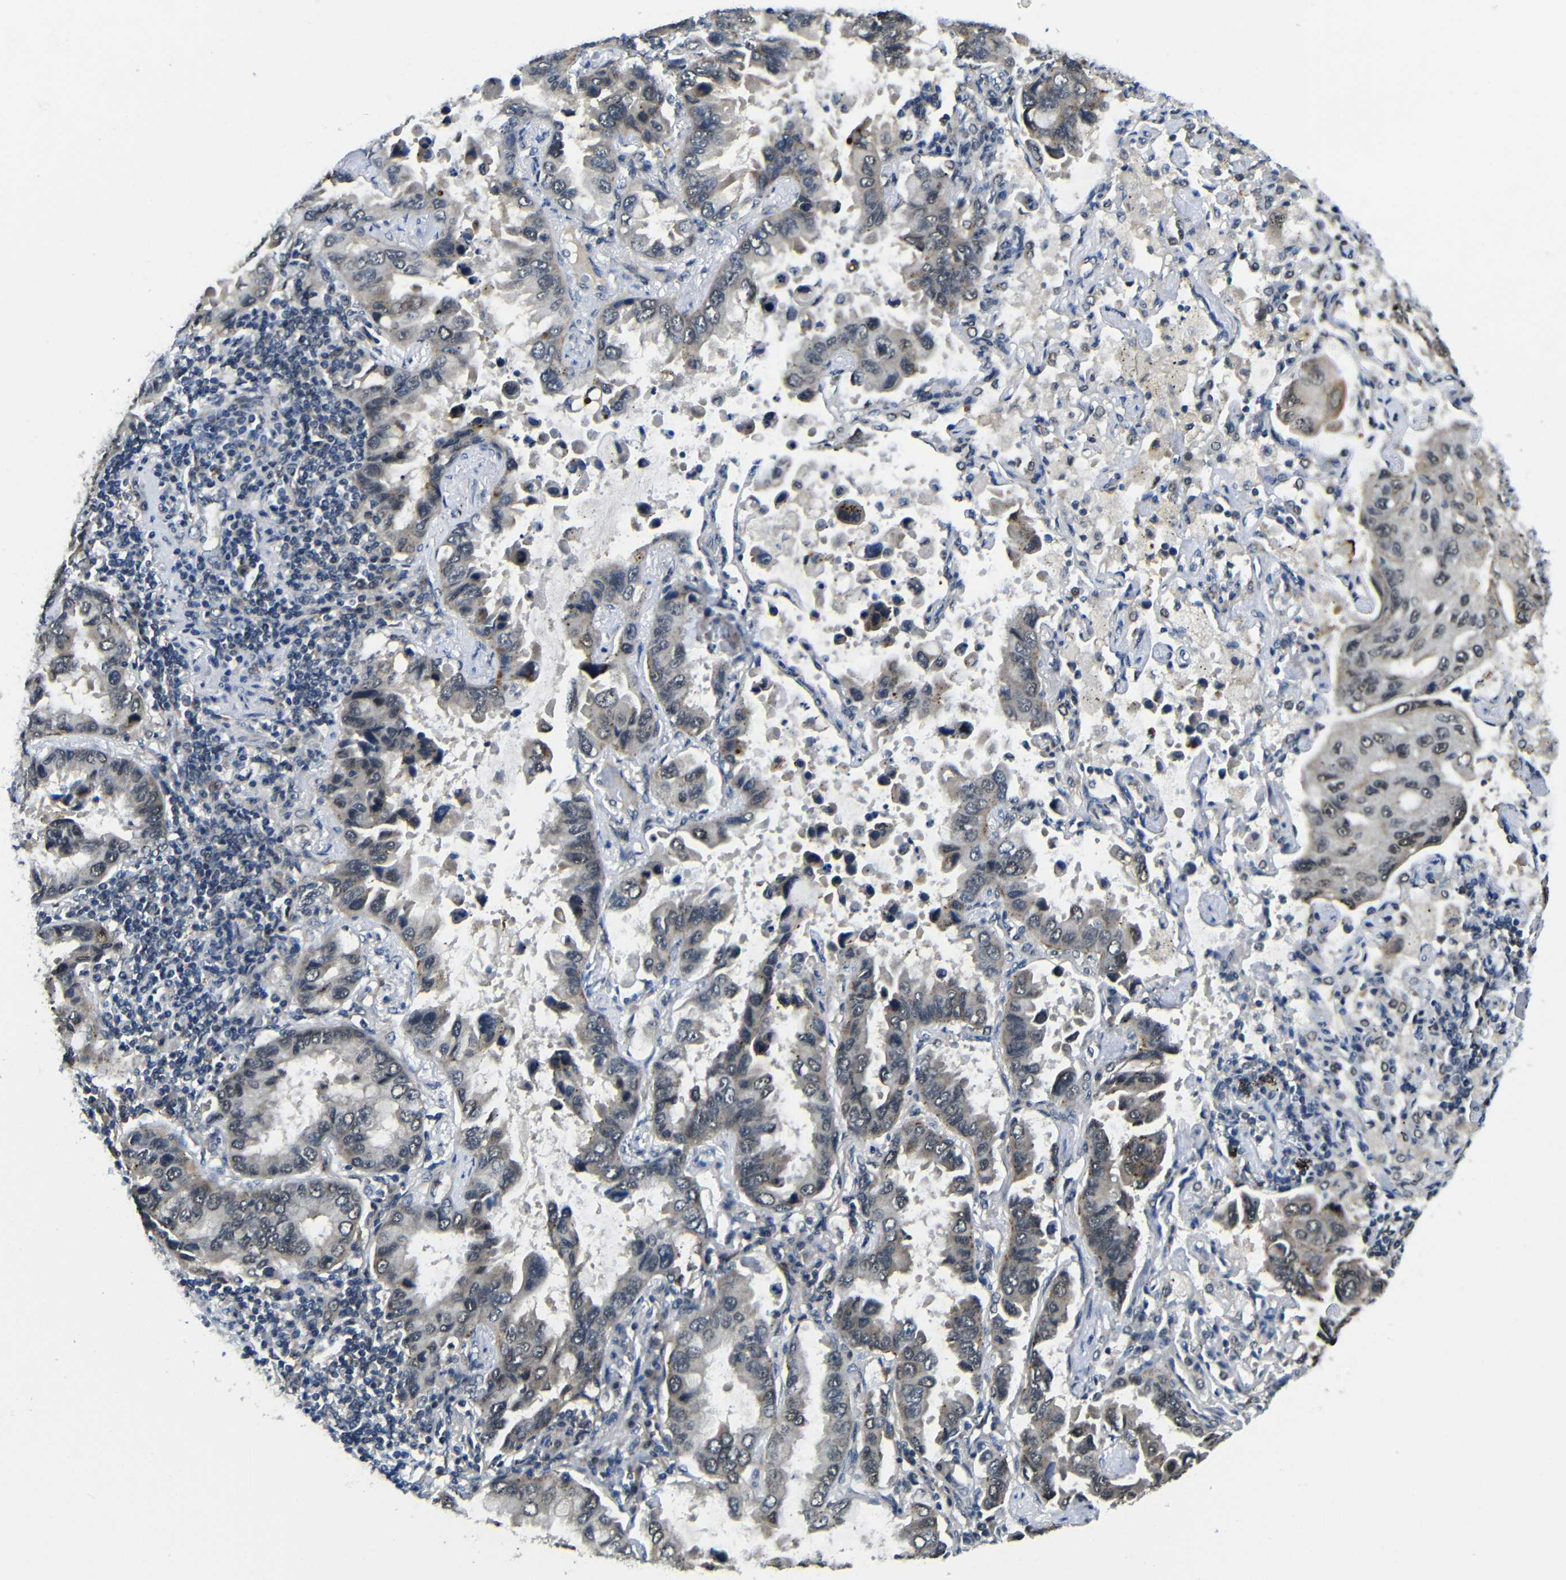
{"staining": {"intensity": "negative", "quantity": "none", "location": "none"}, "tissue": "lung cancer", "cell_type": "Tumor cells", "image_type": "cancer", "snomed": [{"axis": "morphology", "description": "Adenocarcinoma, NOS"}, {"axis": "topography", "description": "Lung"}], "caption": "IHC image of neoplastic tissue: lung adenocarcinoma stained with DAB shows no significant protein expression in tumor cells.", "gene": "FAM172A", "patient": {"sex": "male", "age": 64}}